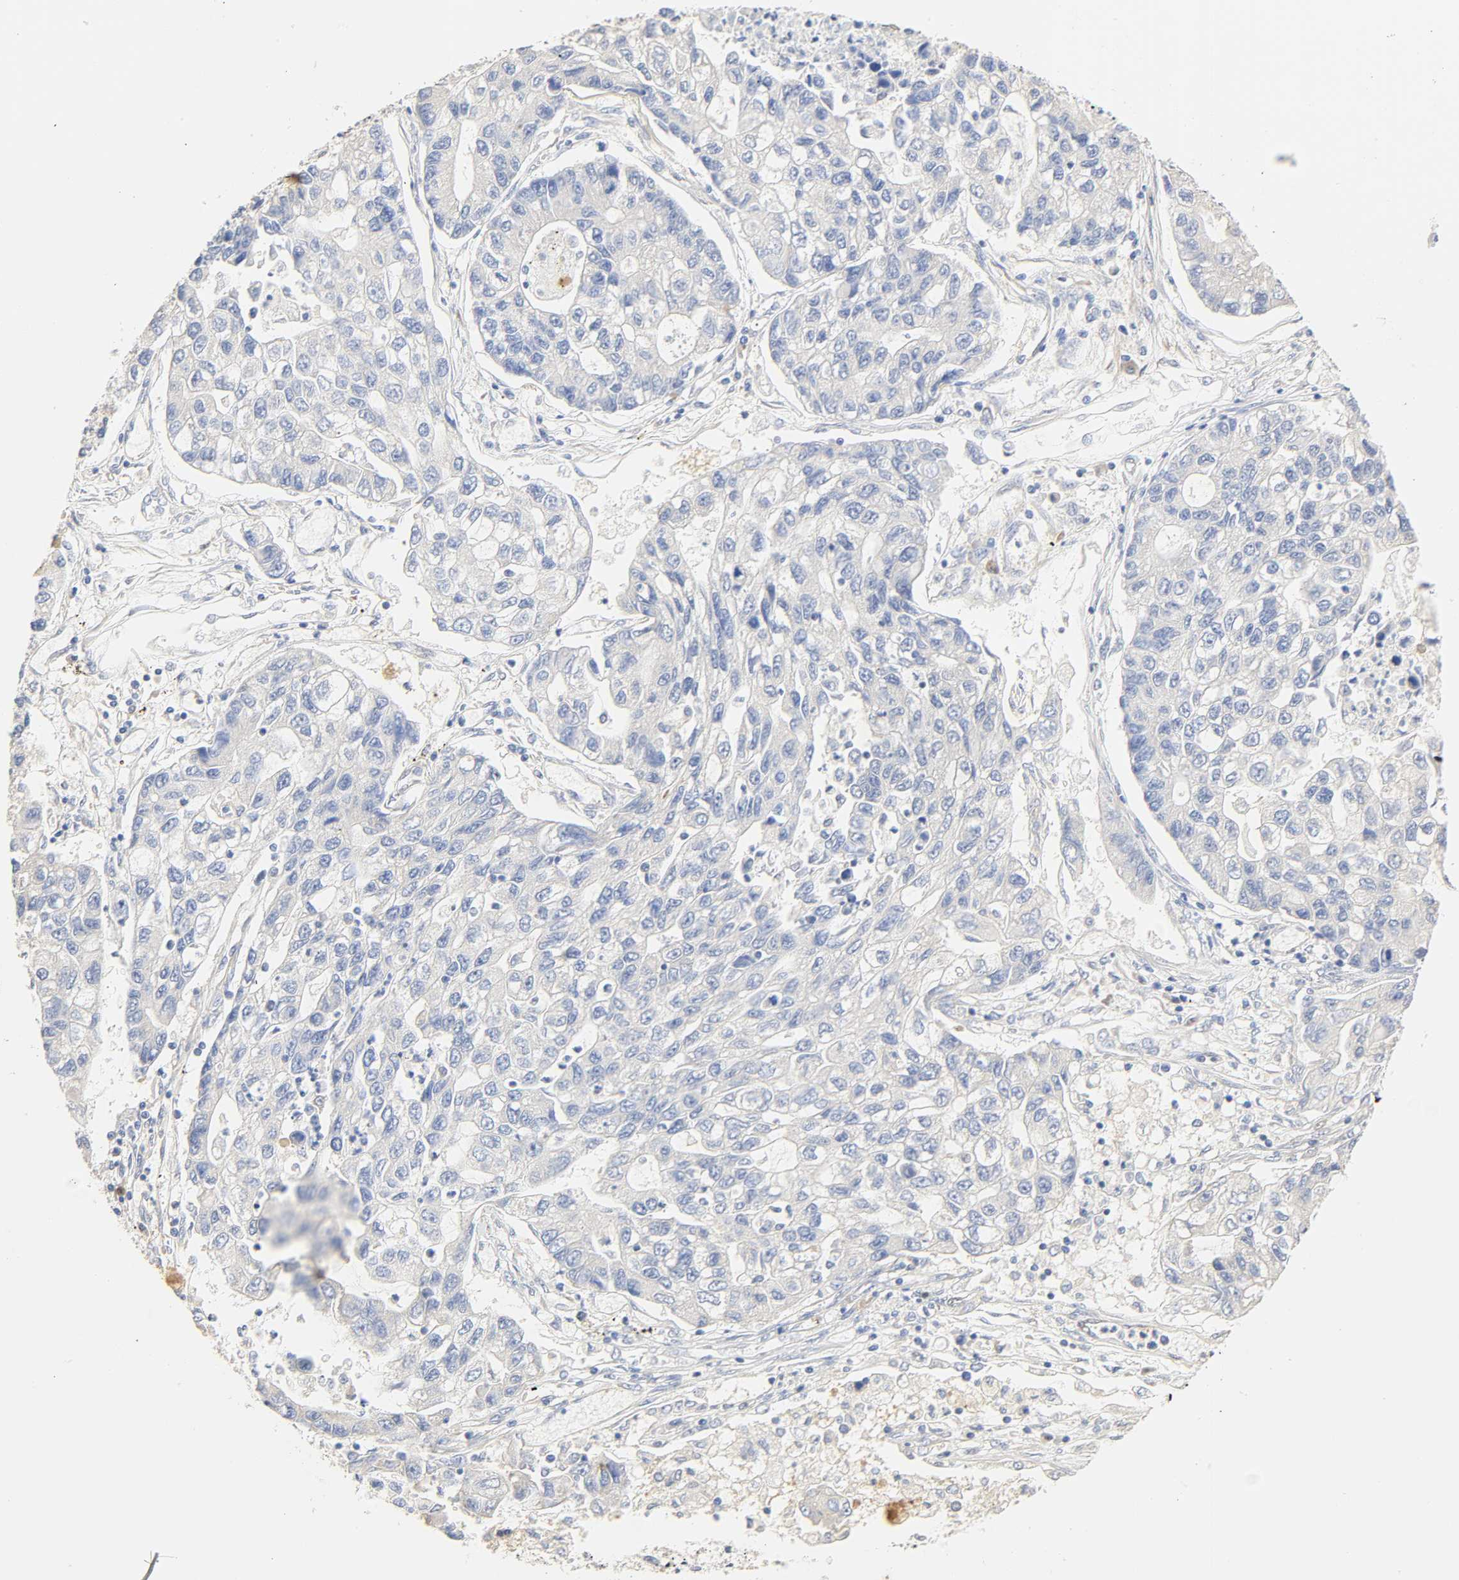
{"staining": {"intensity": "negative", "quantity": "none", "location": "none"}, "tissue": "lung cancer", "cell_type": "Tumor cells", "image_type": "cancer", "snomed": [{"axis": "morphology", "description": "Adenocarcinoma, NOS"}, {"axis": "topography", "description": "Lung"}], "caption": "This is an IHC micrograph of human adenocarcinoma (lung). There is no positivity in tumor cells.", "gene": "BORCS8-MEF2B", "patient": {"sex": "female", "age": 51}}